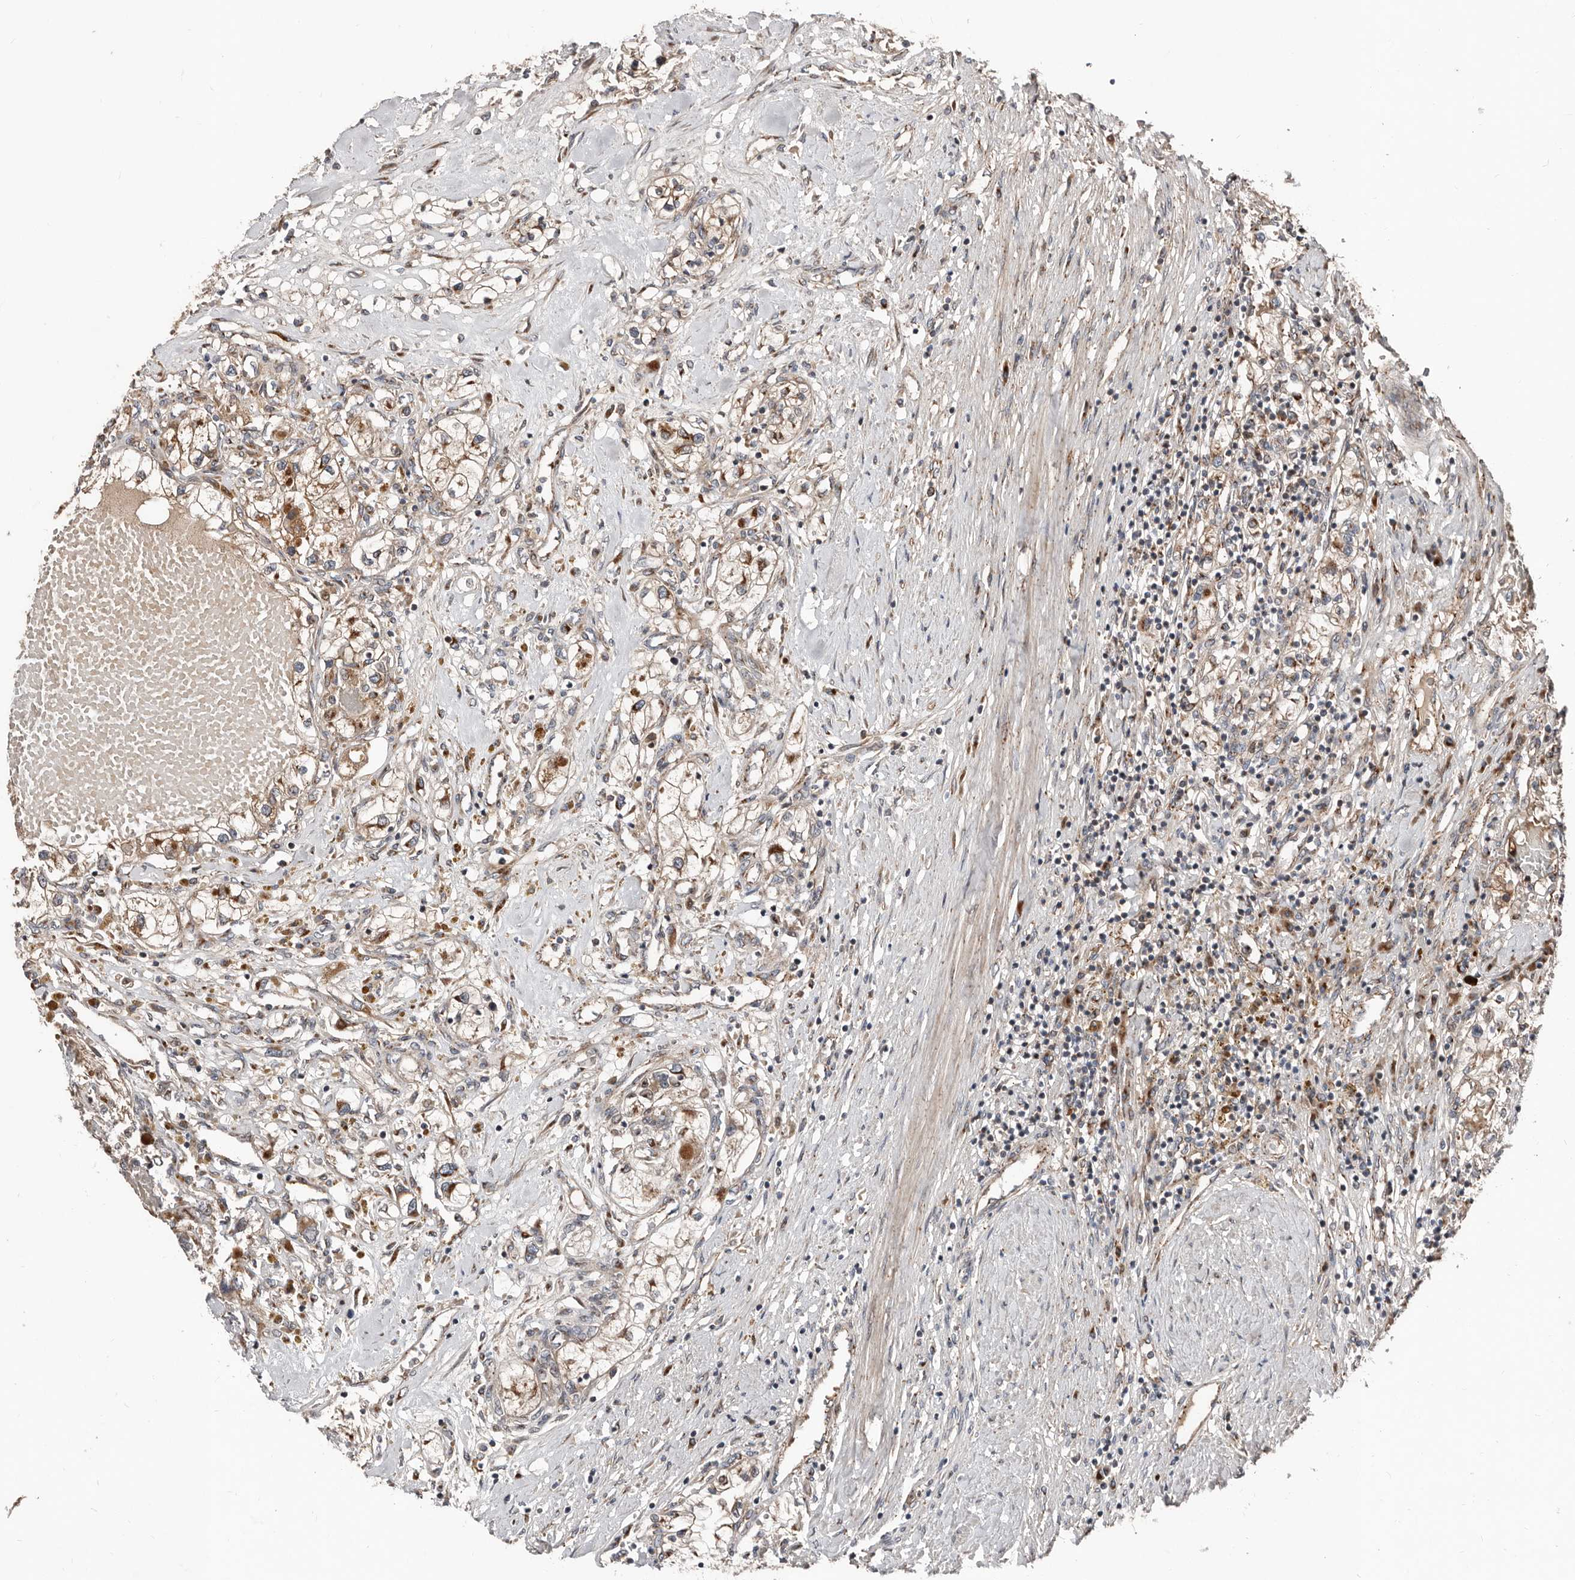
{"staining": {"intensity": "moderate", "quantity": ">75%", "location": "cytoplasmic/membranous"}, "tissue": "renal cancer", "cell_type": "Tumor cells", "image_type": "cancer", "snomed": [{"axis": "morphology", "description": "Normal tissue, NOS"}, {"axis": "morphology", "description": "Adenocarcinoma, NOS"}, {"axis": "topography", "description": "Kidney"}], "caption": "This image shows renal cancer stained with immunohistochemistry to label a protein in brown. The cytoplasmic/membranous of tumor cells show moderate positivity for the protein. Nuclei are counter-stained blue.", "gene": "COG1", "patient": {"sex": "male", "age": 68}}